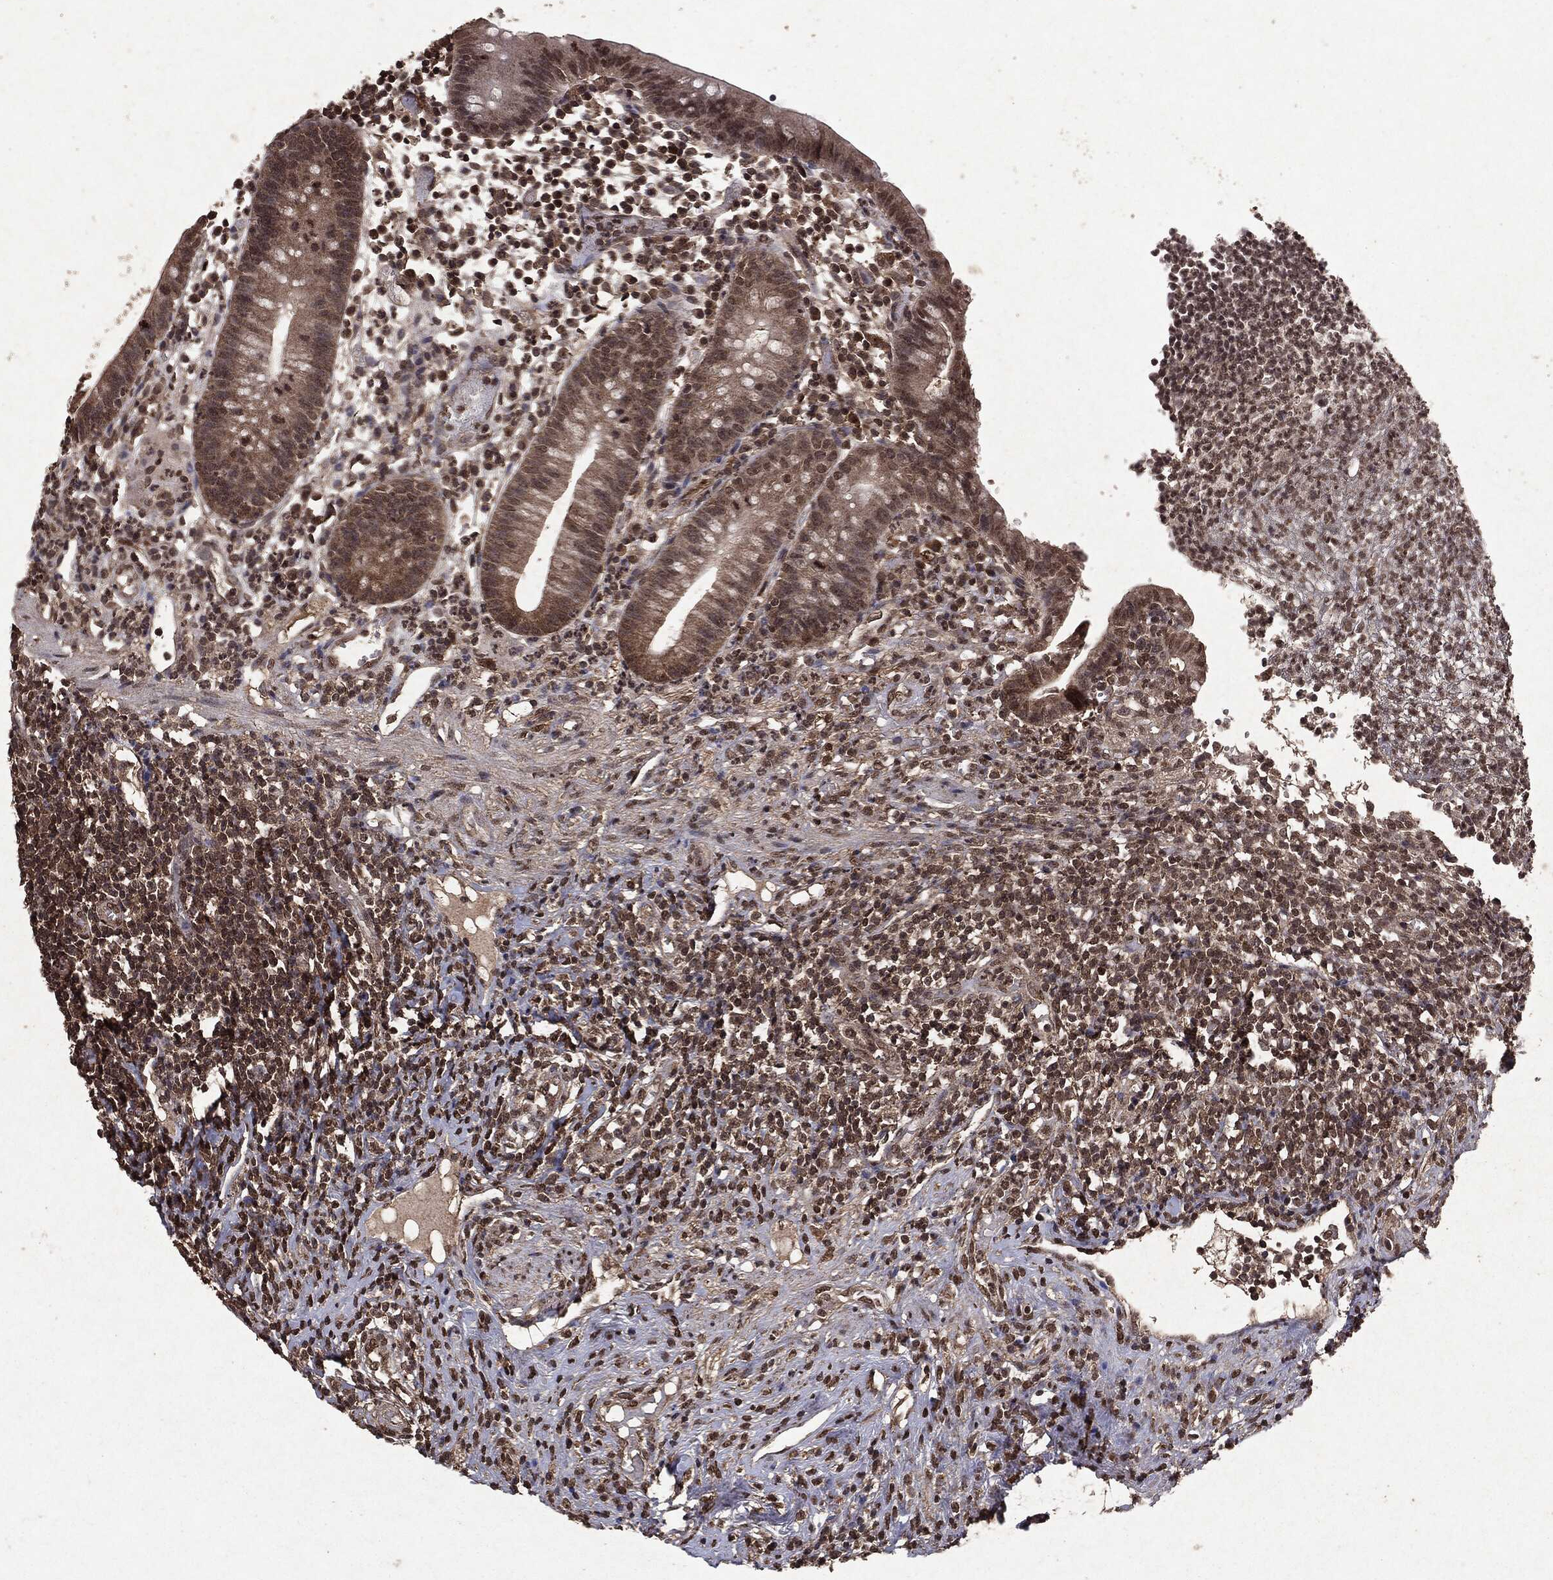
{"staining": {"intensity": "moderate", "quantity": ">75%", "location": "cytoplasmic/membranous,nuclear"}, "tissue": "appendix", "cell_type": "Glandular cells", "image_type": "normal", "snomed": [{"axis": "morphology", "description": "Normal tissue, NOS"}, {"axis": "topography", "description": "Appendix"}], "caption": "A micrograph showing moderate cytoplasmic/membranous,nuclear expression in approximately >75% of glandular cells in benign appendix, as visualized by brown immunohistochemical staining.", "gene": "PEBP1", "patient": {"sex": "female", "age": 40}}